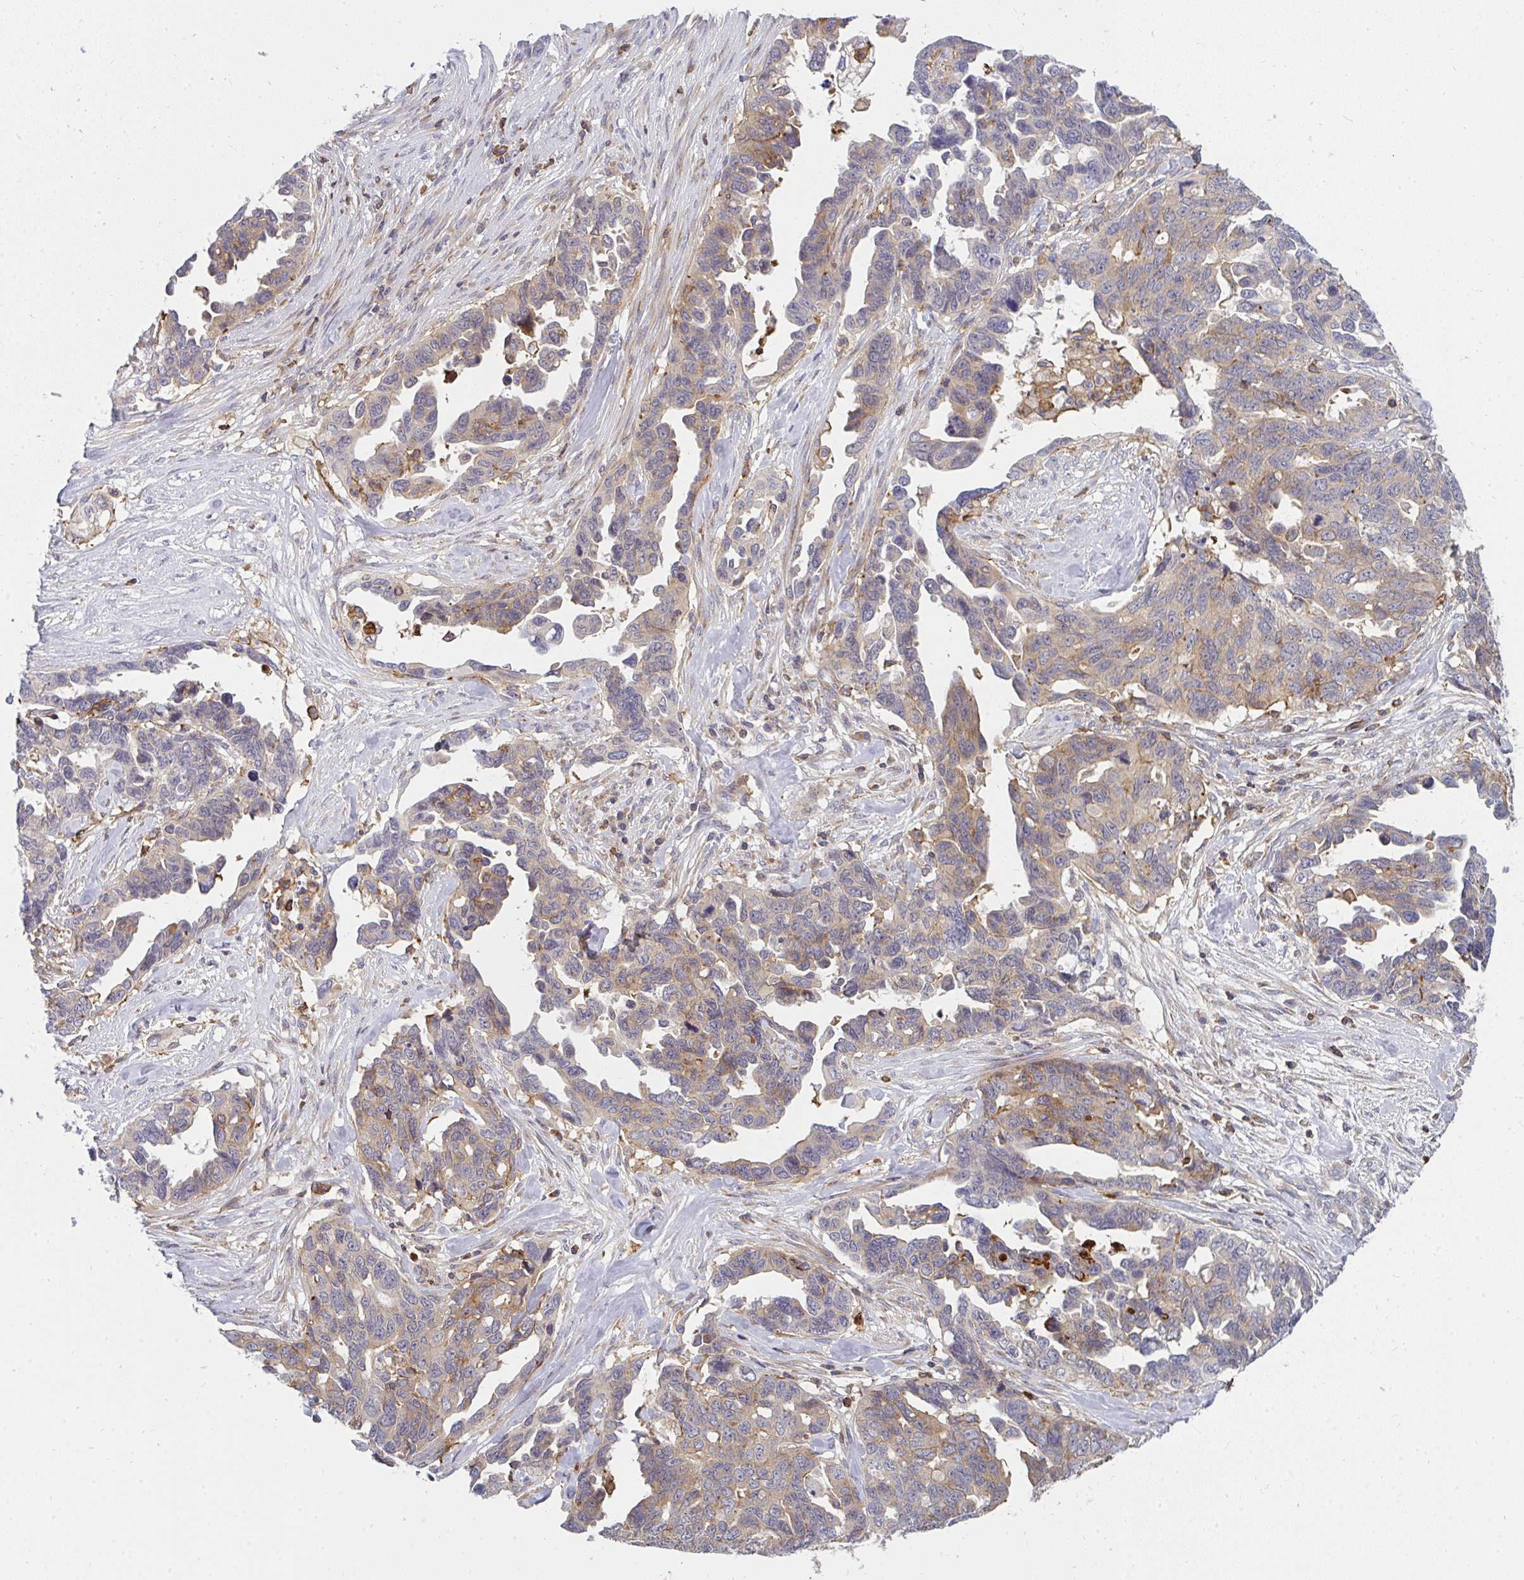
{"staining": {"intensity": "weak", "quantity": "25%-75%", "location": "cytoplasmic/membranous"}, "tissue": "ovarian cancer", "cell_type": "Tumor cells", "image_type": "cancer", "snomed": [{"axis": "morphology", "description": "Cystadenocarcinoma, serous, NOS"}, {"axis": "topography", "description": "Ovary"}], "caption": "DAB (3,3'-diaminobenzidine) immunohistochemical staining of human ovarian cancer (serous cystadenocarcinoma) shows weak cytoplasmic/membranous protein staining in about 25%-75% of tumor cells.", "gene": "CSF3R", "patient": {"sex": "female", "age": 69}}